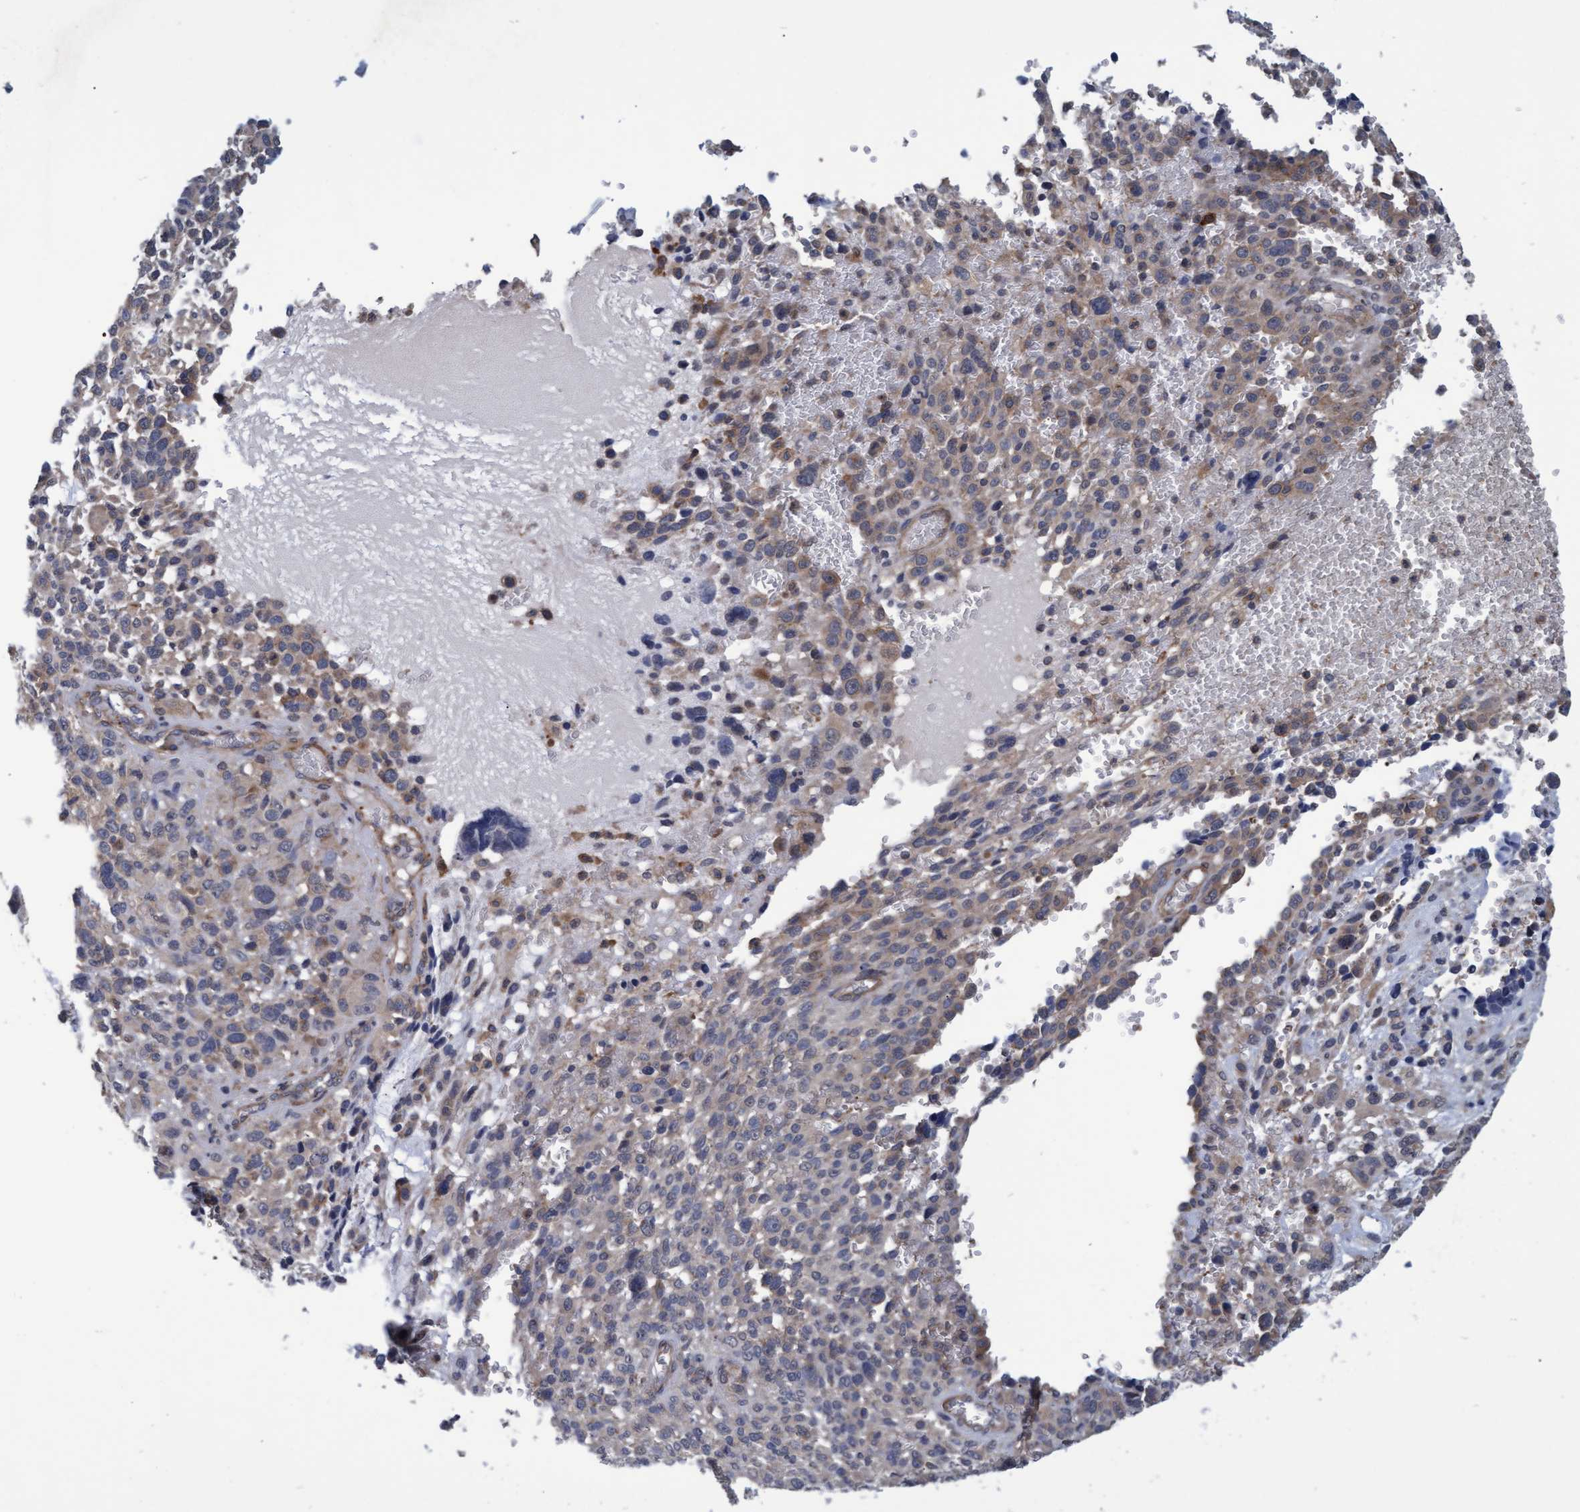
{"staining": {"intensity": "weak", "quantity": "<25%", "location": "cytoplasmic/membranous"}, "tissue": "melanoma", "cell_type": "Tumor cells", "image_type": "cancer", "snomed": [{"axis": "morphology", "description": "Malignant melanoma, NOS"}, {"axis": "topography", "description": "Skin"}], "caption": "Malignant melanoma was stained to show a protein in brown. There is no significant expression in tumor cells.", "gene": "NAA15", "patient": {"sex": "female", "age": 55}}